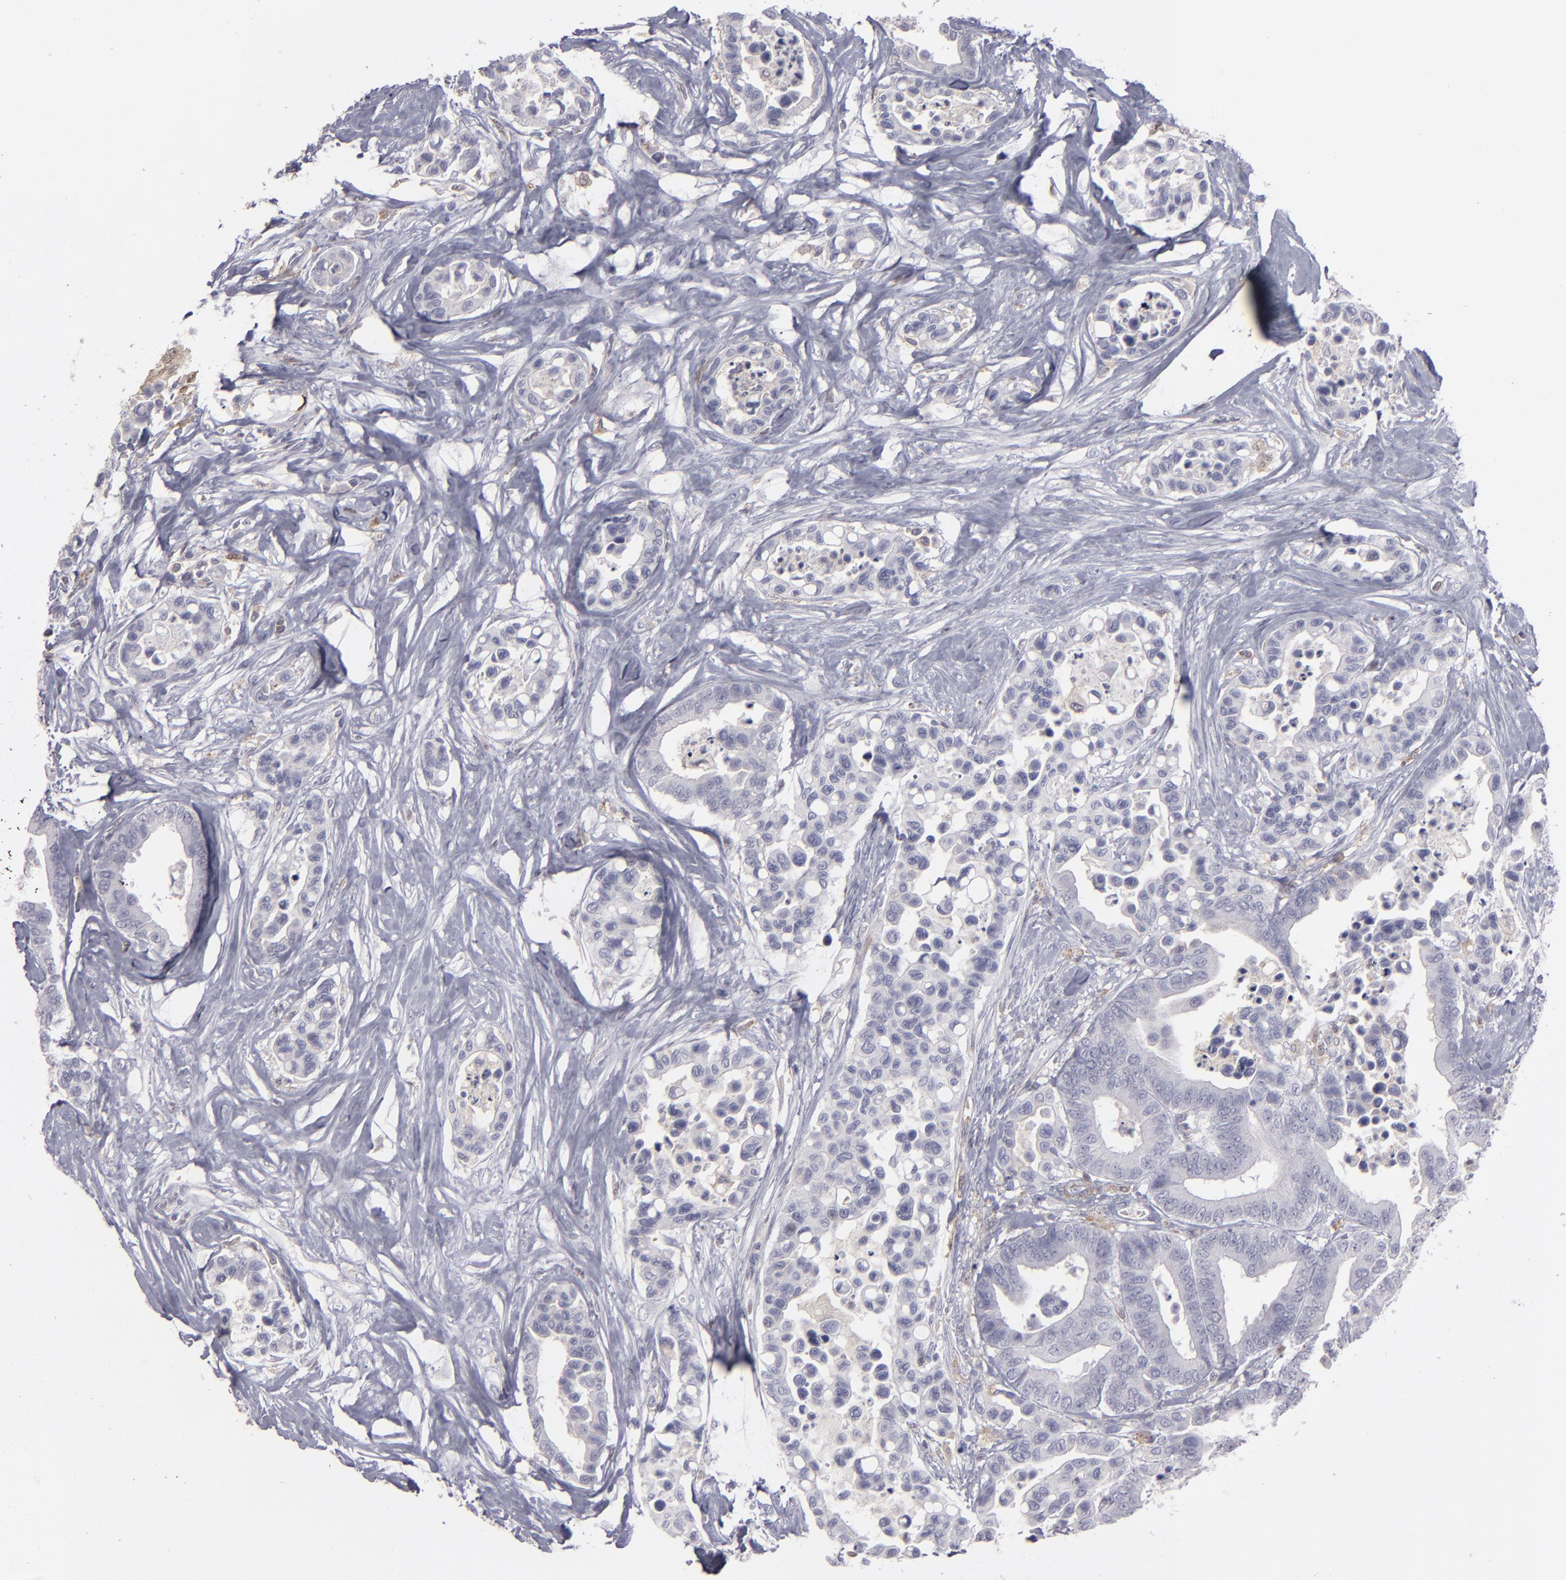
{"staining": {"intensity": "negative", "quantity": "none", "location": "none"}, "tissue": "colorectal cancer", "cell_type": "Tumor cells", "image_type": "cancer", "snomed": [{"axis": "morphology", "description": "Normal tissue, NOS"}, {"axis": "morphology", "description": "Adenocarcinoma, NOS"}, {"axis": "topography", "description": "Colon"}], "caption": "Protein analysis of adenocarcinoma (colorectal) exhibits no significant staining in tumor cells. Brightfield microscopy of immunohistochemistry stained with DAB (3,3'-diaminobenzidine) (brown) and hematoxylin (blue), captured at high magnification.", "gene": "SEMA3G", "patient": {"sex": "female", "age": 78}}